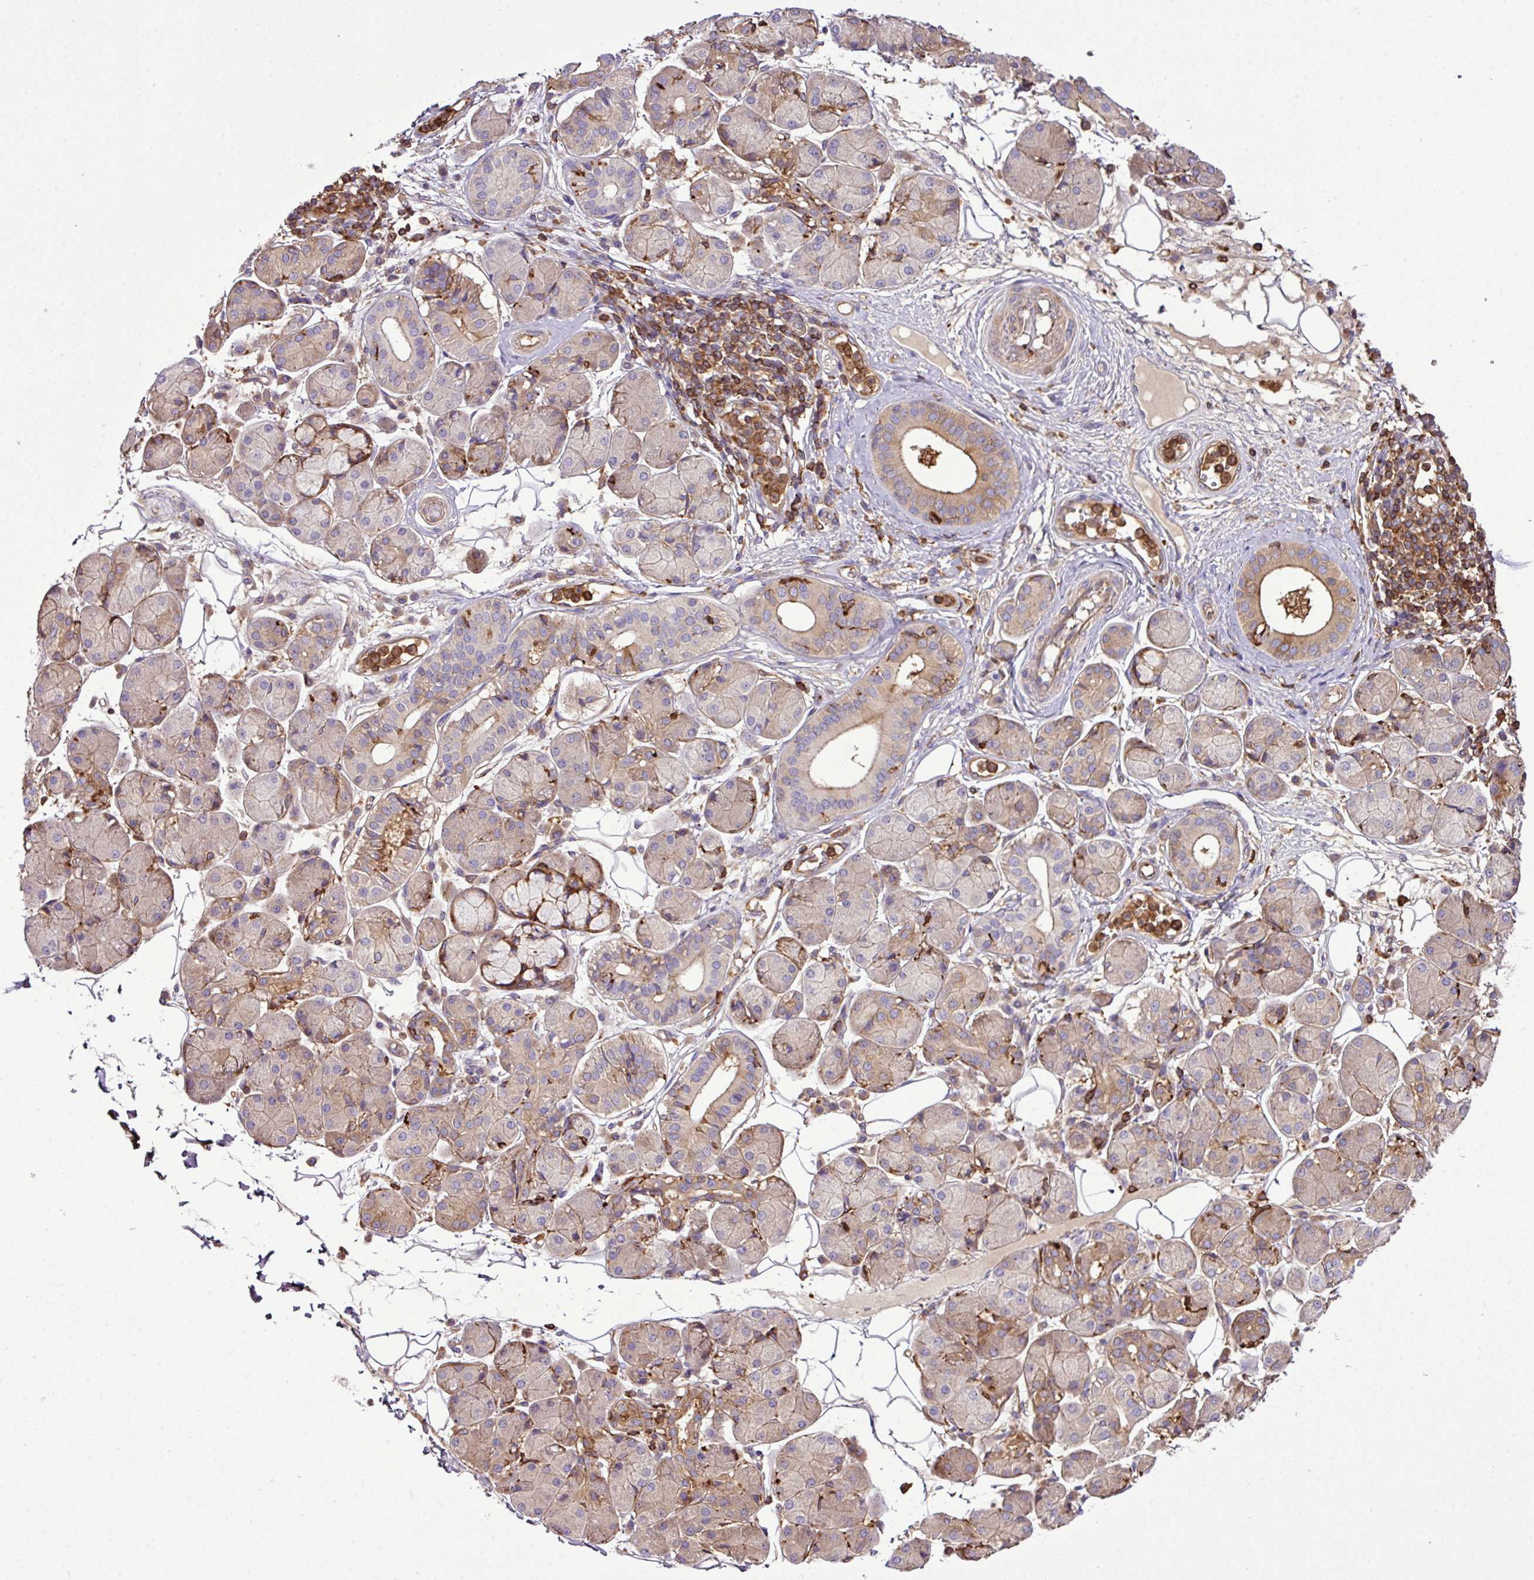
{"staining": {"intensity": "moderate", "quantity": "25%-75%", "location": "cytoplasmic/membranous"}, "tissue": "salivary gland", "cell_type": "Glandular cells", "image_type": "normal", "snomed": [{"axis": "morphology", "description": "Squamous cell carcinoma, NOS"}, {"axis": "topography", "description": "Skin"}, {"axis": "topography", "description": "Head-Neck"}], "caption": "Protein analysis of benign salivary gland reveals moderate cytoplasmic/membranous staining in about 25%-75% of glandular cells.", "gene": "PGAP6", "patient": {"sex": "male", "age": 80}}